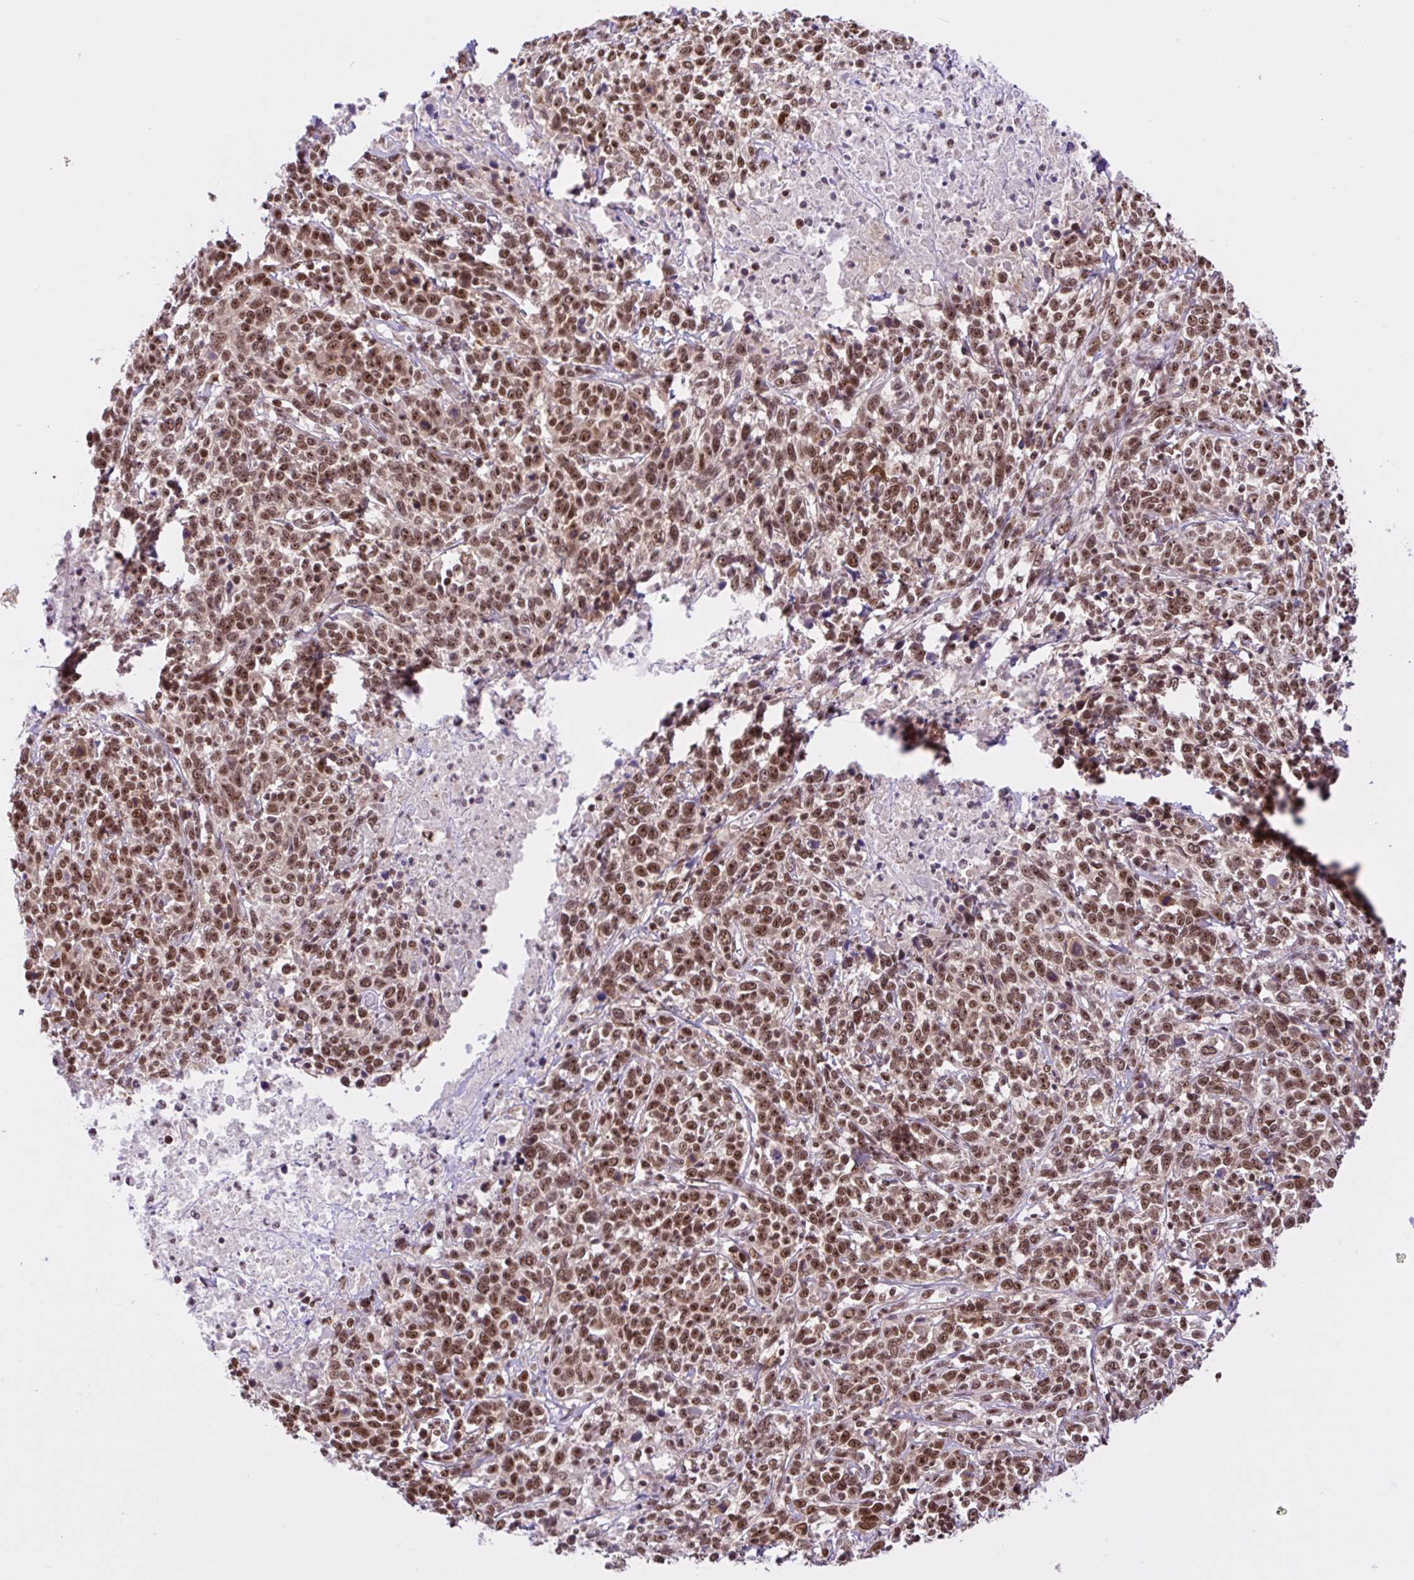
{"staining": {"intensity": "moderate", "quantity": ">75%", "location": "nuclear"}, "tissue": "cervical cancer", "cell_type": "Tumor cells", "image_type": "cancer", "snomed": [{"axis": "morphology", "description": "Squamous cell carcinoma, NOS"}, {"axis": "topography", "description": "Cervix"}], "caption": "Protein staining shows moderate nuclear positivity in about >75% of tumor cells in squamous cell carcinoma (cervical).", "gene": "CCDC12", "patient": {"sex": "female", "age": 46}}